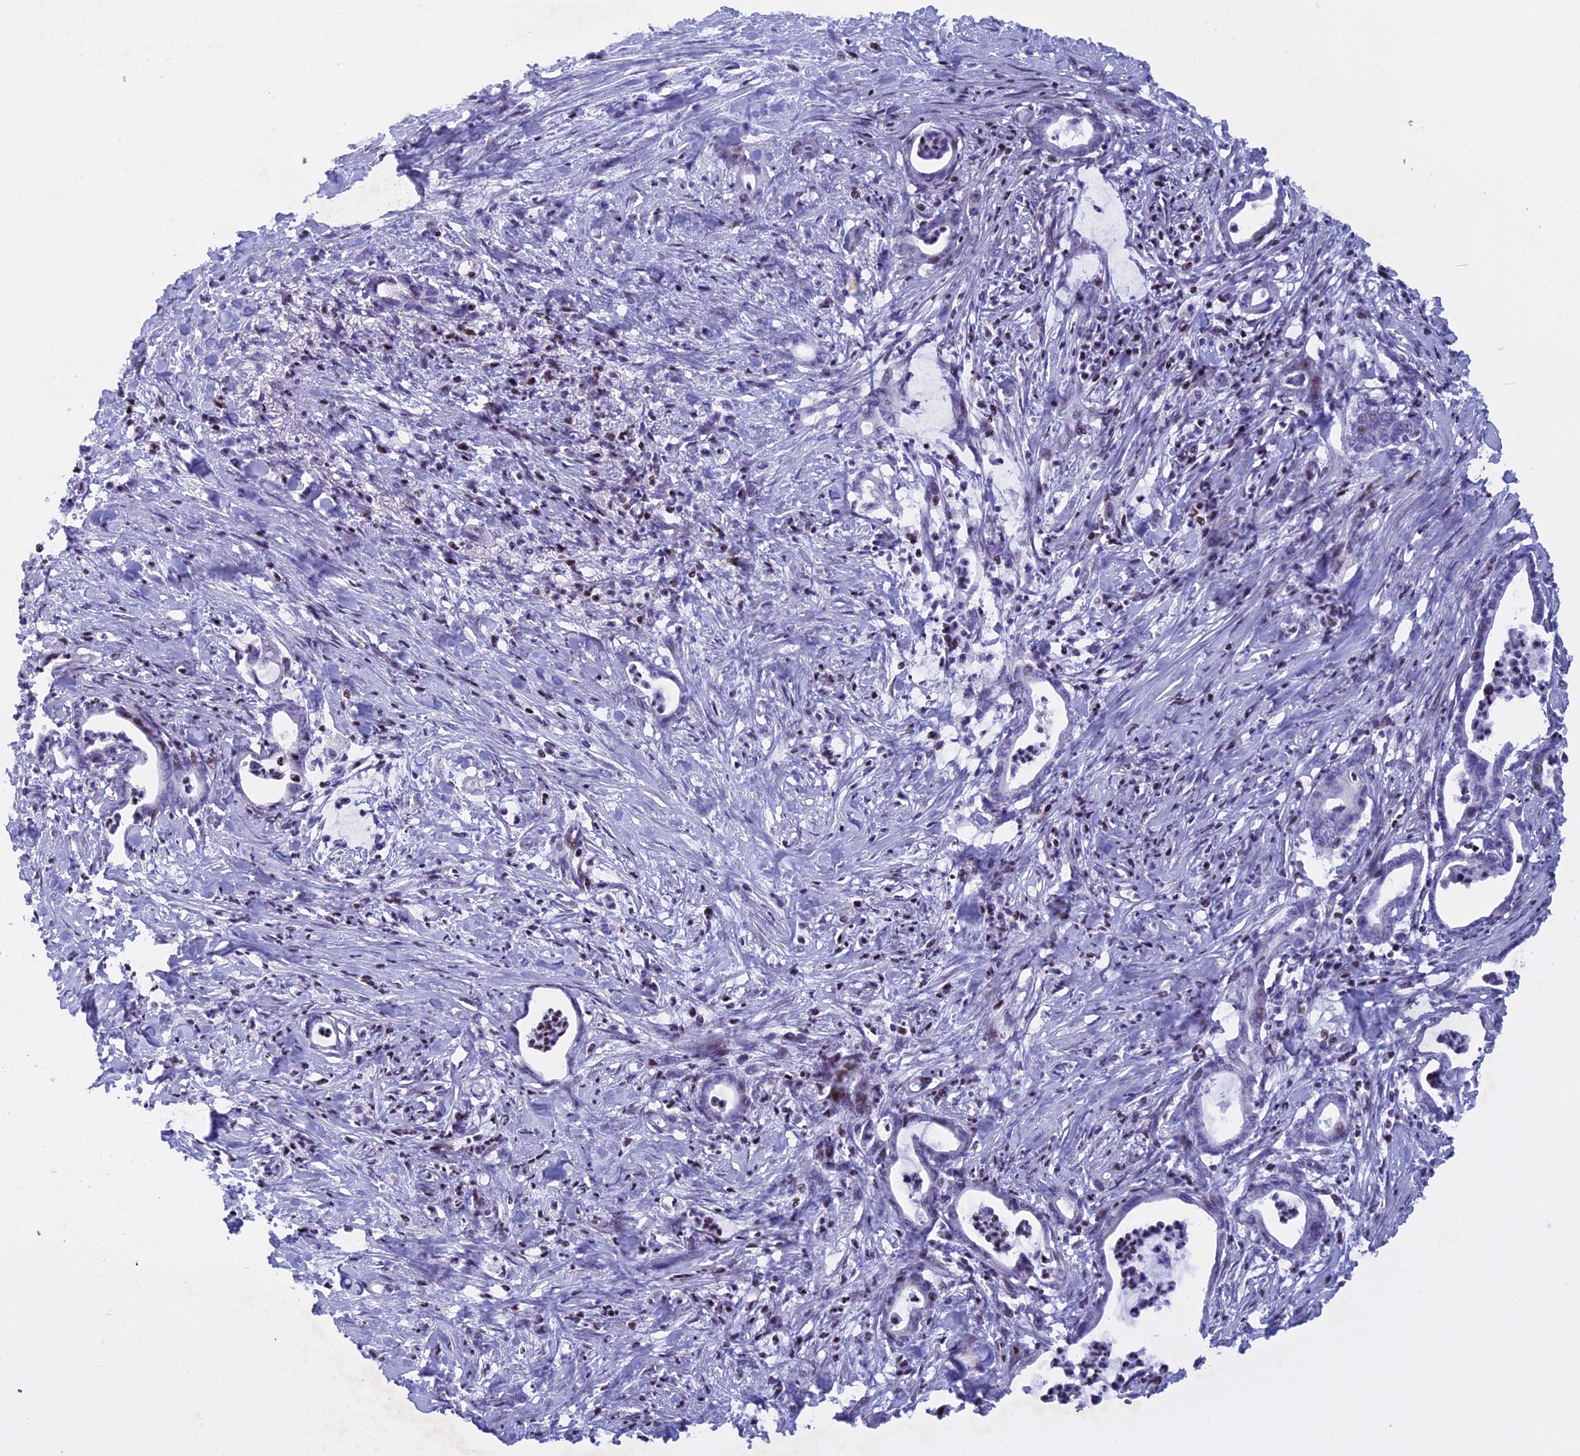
{"staining": {"intensity": "weak", "quantity": "<25%", "location": "nuclear"}, "tissue": "pancreatic cancer", "cell_type": "Tumor cells", "image_type": "cancer", "snomed": [{"axis": "morphology", "description": "Adenocarcinoma, NOS"}, {"axis": "topography", "description": "Pancreas"}], "caption": "Tumor cells show no significant protein expression in pancreatic cancer (adenocarcinoma). Brightfield microscopy of IHC stained with DAB (3,3'-diaminobenzidine) (brown) and hematoxylin (blue), captured at high magnification.", "gene": "KCTD21", "patient": {"sex": "female", "age": 55}}